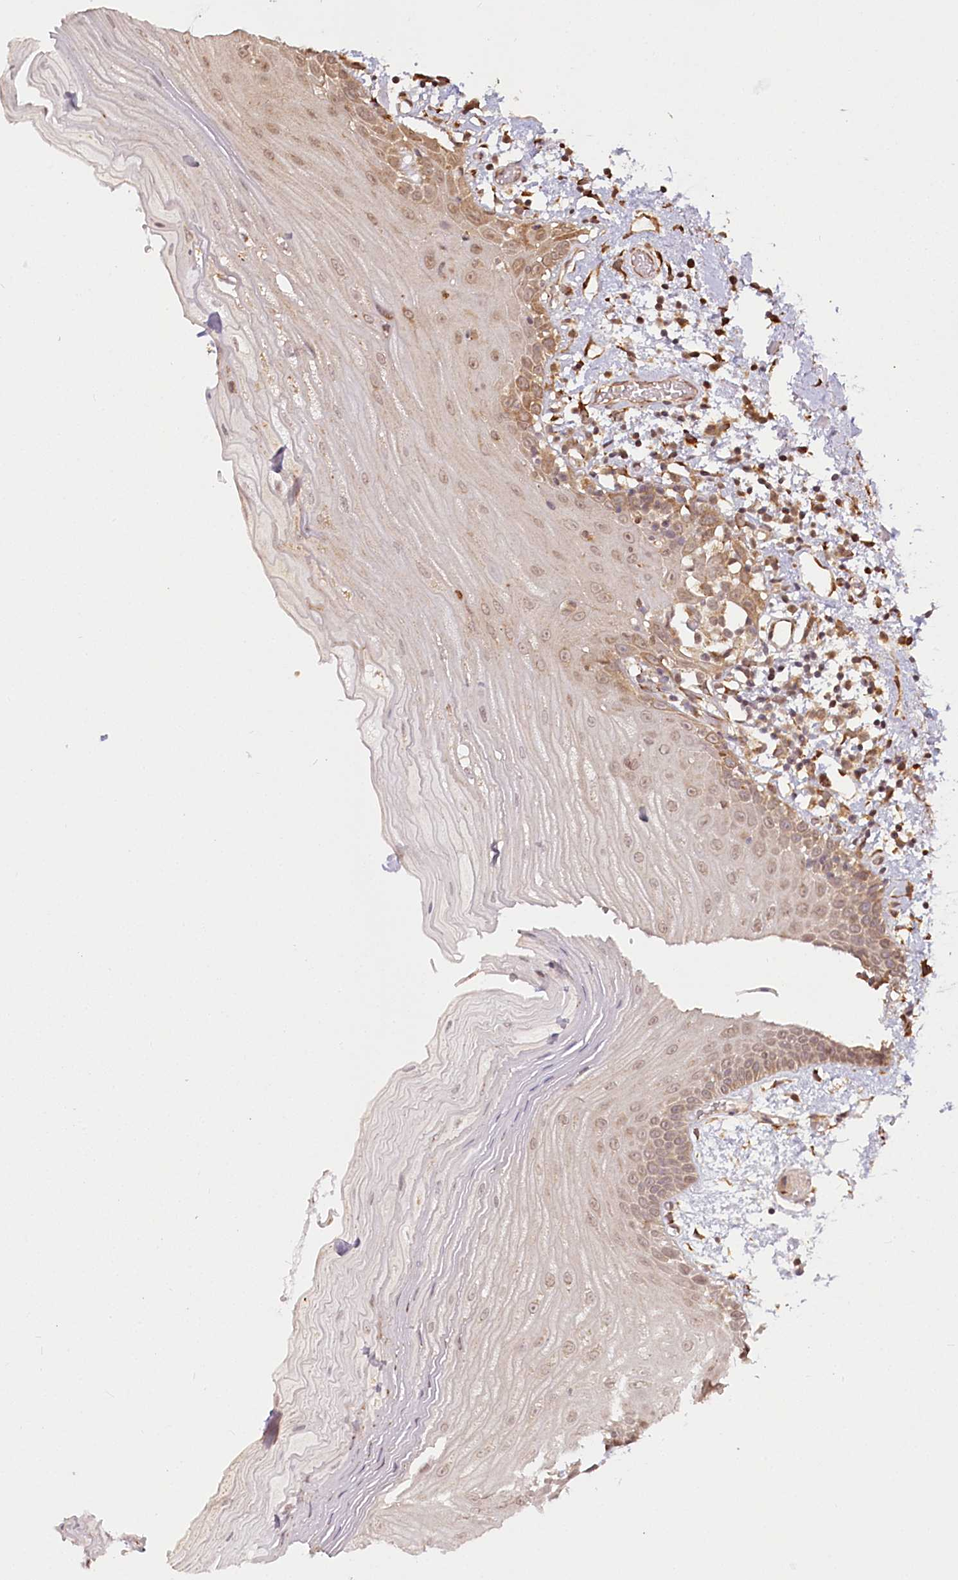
{"staining": {"intensity": "weak", "quantity": "25%-75%", "location": "cytoplasmic/membranous,nuclear"}, "tissue": "oral mucosa", "cell_type": "Squamous epithelial cells", "image_type": "normal", "snomed": [{"axis": "morphology", "description": "Normal tissue, NOS"}, {"axis": "topography", "description": "Oral tissue"}], "caption": "A brown stain shows weak cytoplasmic/membranous,nuclear expression of a protein in squamous epithelial cells of unremarkable human oral mucosa.", "gene": "FAM13A", "patient": {"sex": "male", "age": 52}}